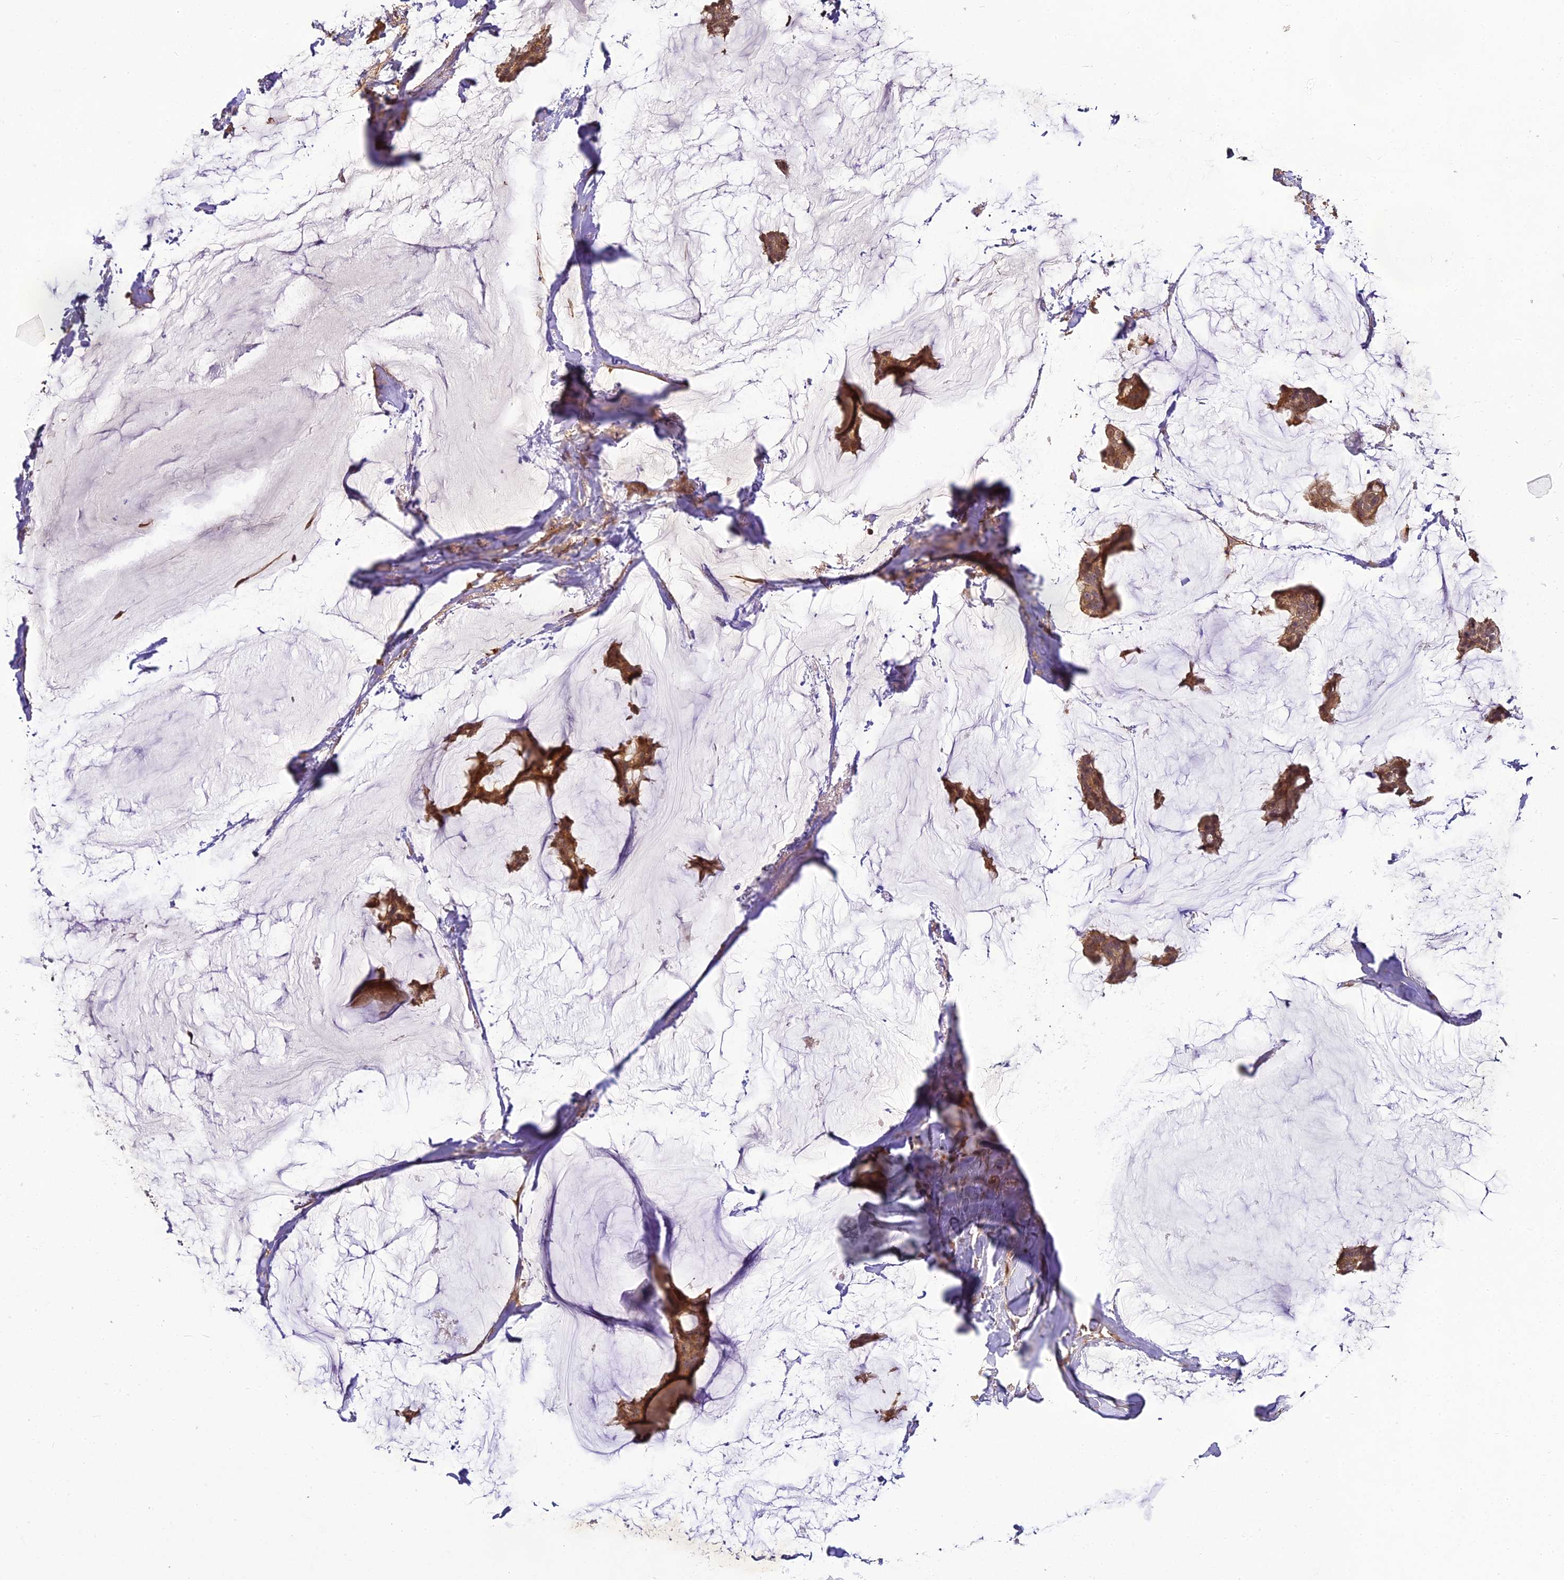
{"staining": {"intensity": "strong", "quantity": ">75%", "location": "cytoplasmic/membranous"}, "tissue": "breast cancer", "cell_type": "Tumor cells", "image_type": "cancer", "snomed": [{"axis": "morphology", "description": "Duct carcinoma"}, {"axis": "topography", "description": "Breast"}], "caption": "Human breast cancer (infiltrating ductal carcinoma) stained with a brown dye reveals strong cytoplasmic/membranous positive positivity in about >75% of tumor cells.", "gene": "BCDIN3D", "patient": {"sex": "female", "age": 93}}